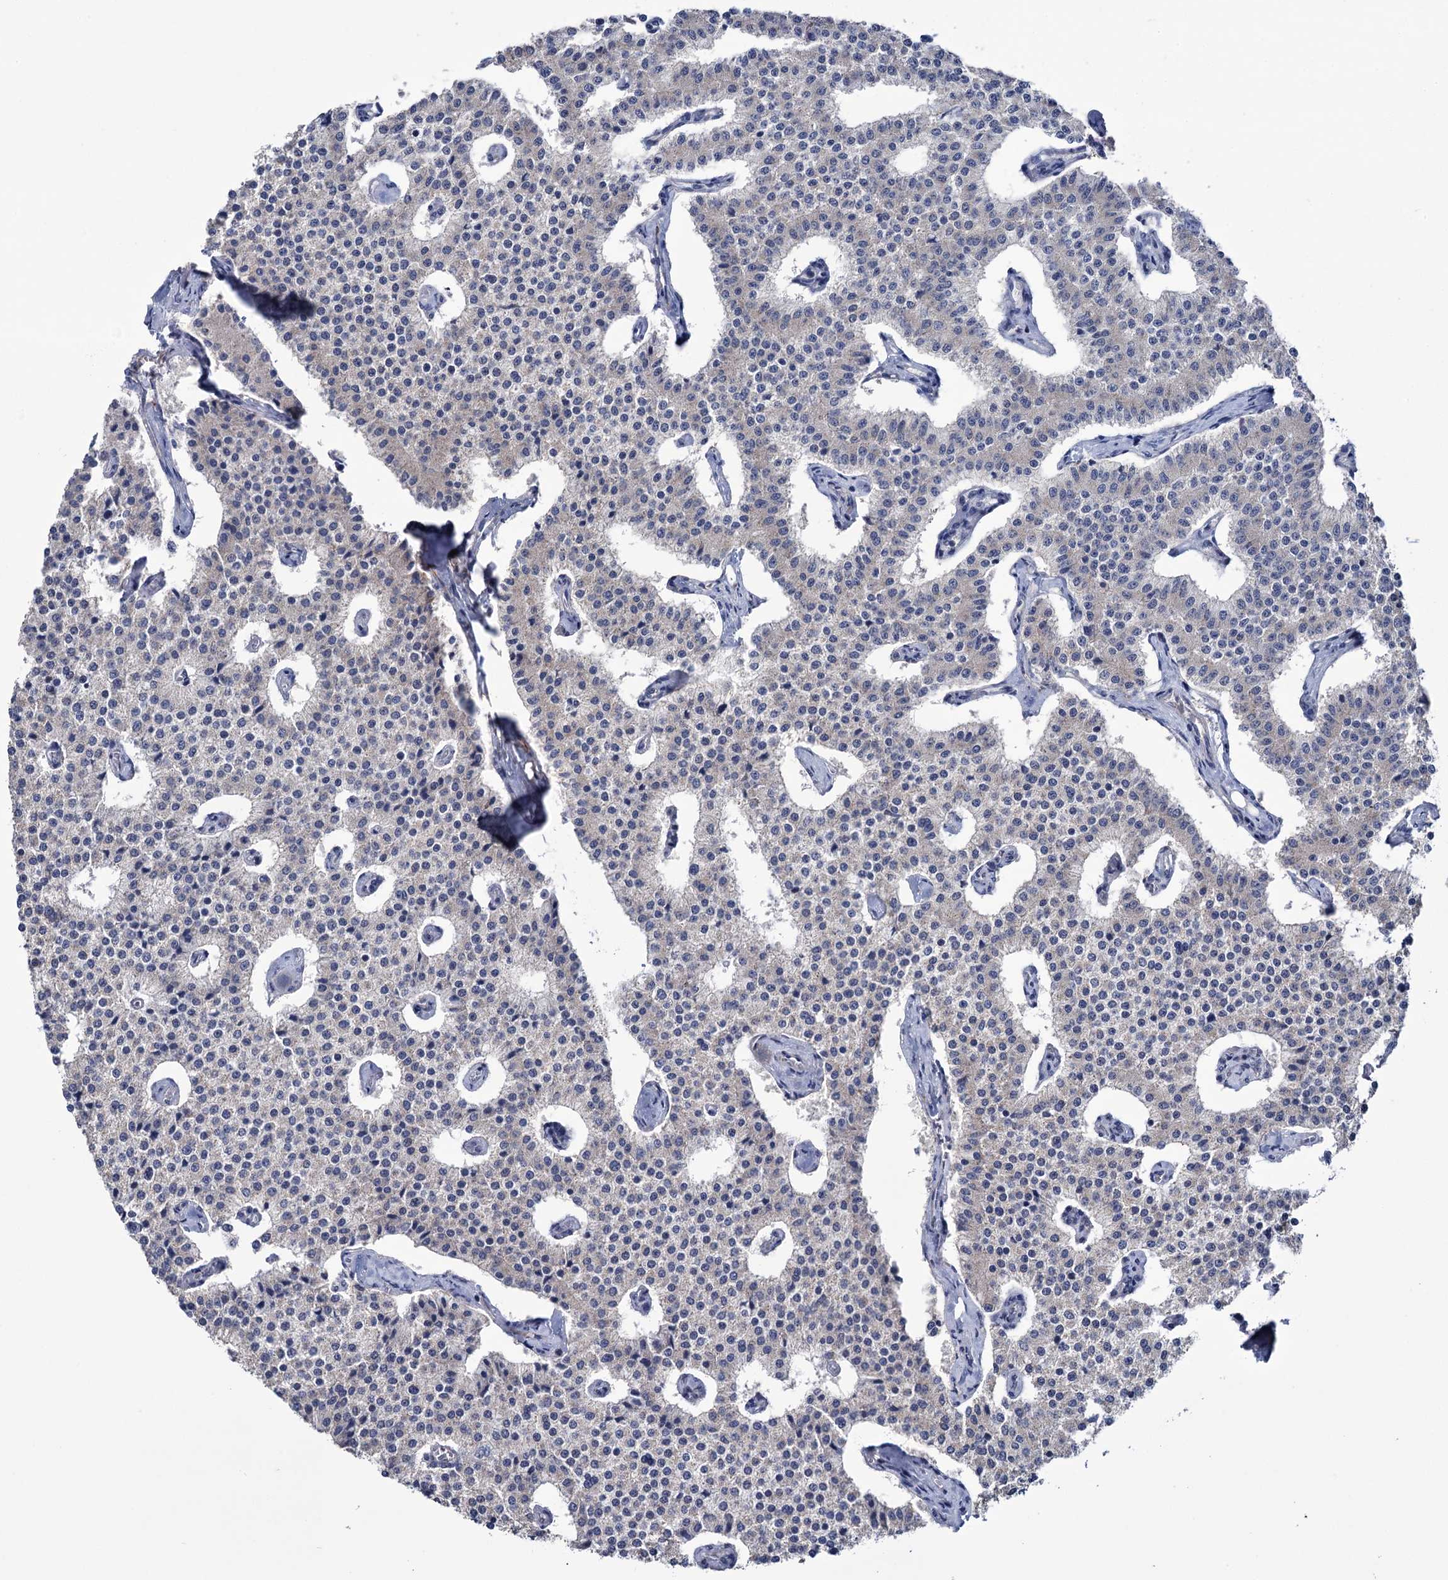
{"staining": {"intensity": "weak", "quantity": "<25%", "location": "cytoplasmic/membranous"}, "tissue": "carcinoid", "cell_type": "Tumor cells", "image_type": "cancer", "snomed": [{"axis": "morphology", "description": "Carcinoid, malignant, NOS"}, {"axis": "topography", "description": "Colon"}], "caption": "The micrograph exhibits no significant staining in tumor cells of malignant carcinoid.", "gene": "GSTM2", "patient": {"sex": "female", "age": 52}}